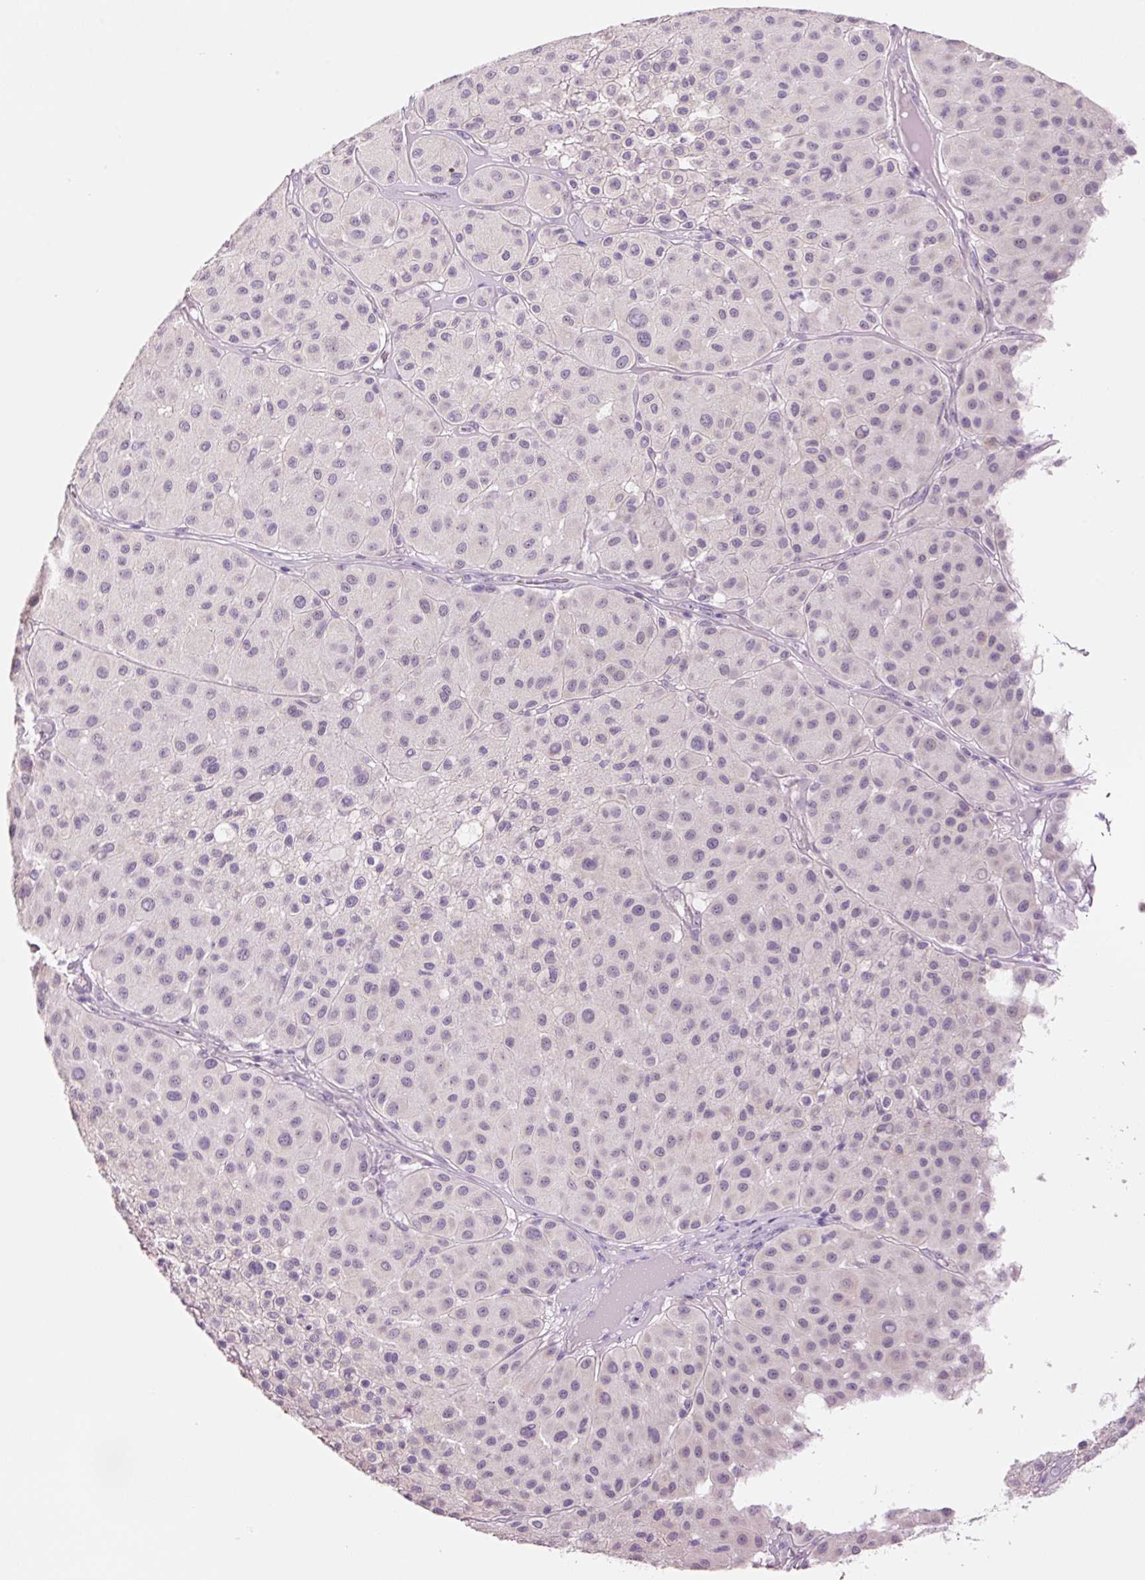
{"staining": {"intensity": "weak", "quantity": "25%-75%", "location": "nuclear"}, "tissue": "melanoma", "cell_type": "Tumor cells", "image_type": "cancer", "snomed": [{"axis": "morphology", "description": "Malignant melanoma, Metastatic site"}, {"axis": "topography", "description": "Smooth muscle"}], "caption": "This image demonstrates immunohistochemistry (IHC) staining of human malignant melanoma (metastatic site), with low weak nuclear expression in about 25%-75% of tumor cells.", "gene": "GCG", "patient": {"sex": "male", "age": 41}}